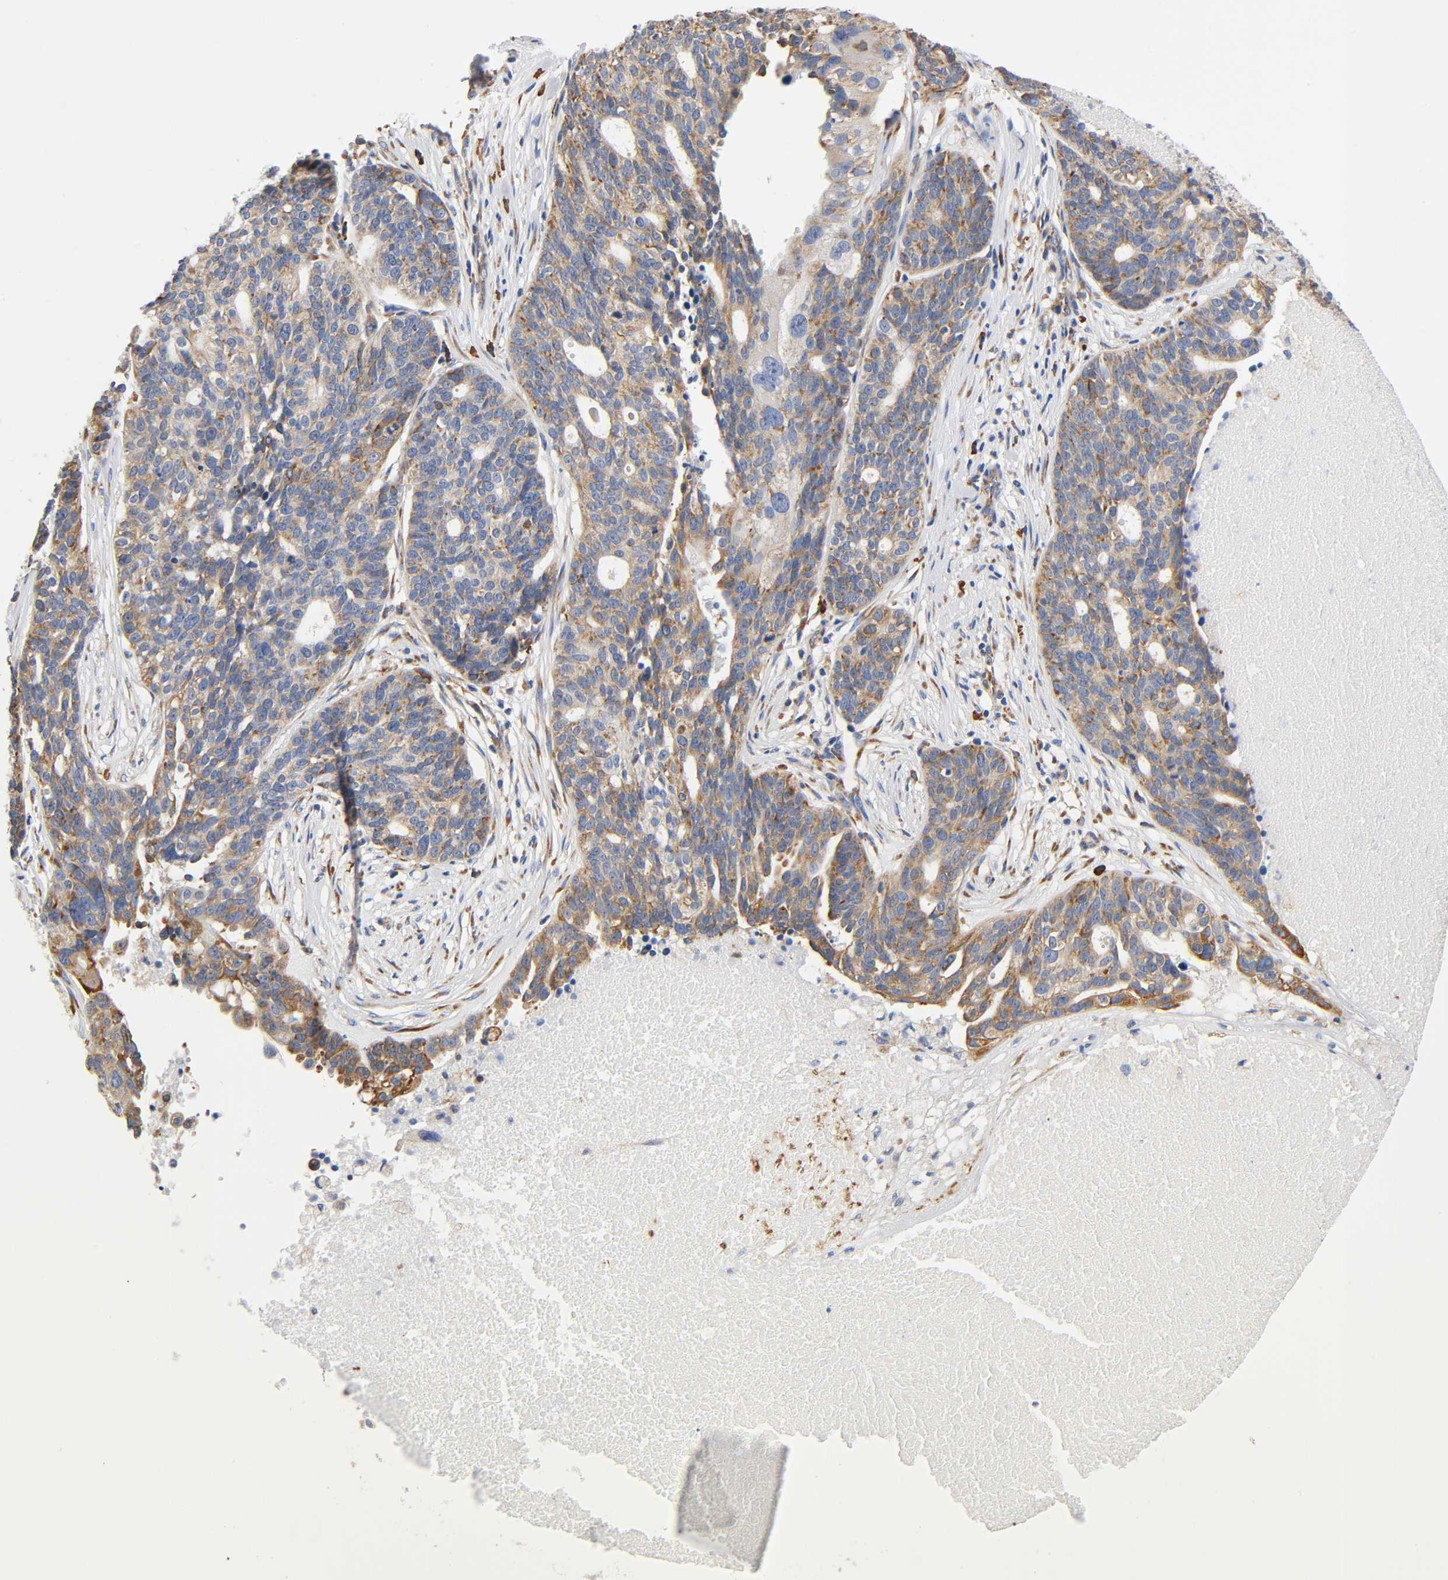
{"staining": {"intensity": "moderate", "quantity": ">75%", "location": "cytoplasmic/membranous"}, "tissue": "ovarian cancer", "cell_type": "Tumor cells", "image_type": "cancer", "snomed": [{"axis": "morphology", "description": "Cystadenocarcinoma, serous, NOS"}, {"axis": "topography", "description": "Ovary"}], "caption": "The photomicrograph demonstrates staining of serous cystadenocarcinoma (ovarian), revealing moderate cytoplasmic/membranous protein staining (brown color) within tumor cells. Using DAB (3,3'-diaminobenzidine) (brown) and hematoxylin (blue) stains, captured at high magnification using brightfield microscopy.", "gene": "UCKL1", "patient": {"sex": "female", "age": 59}}